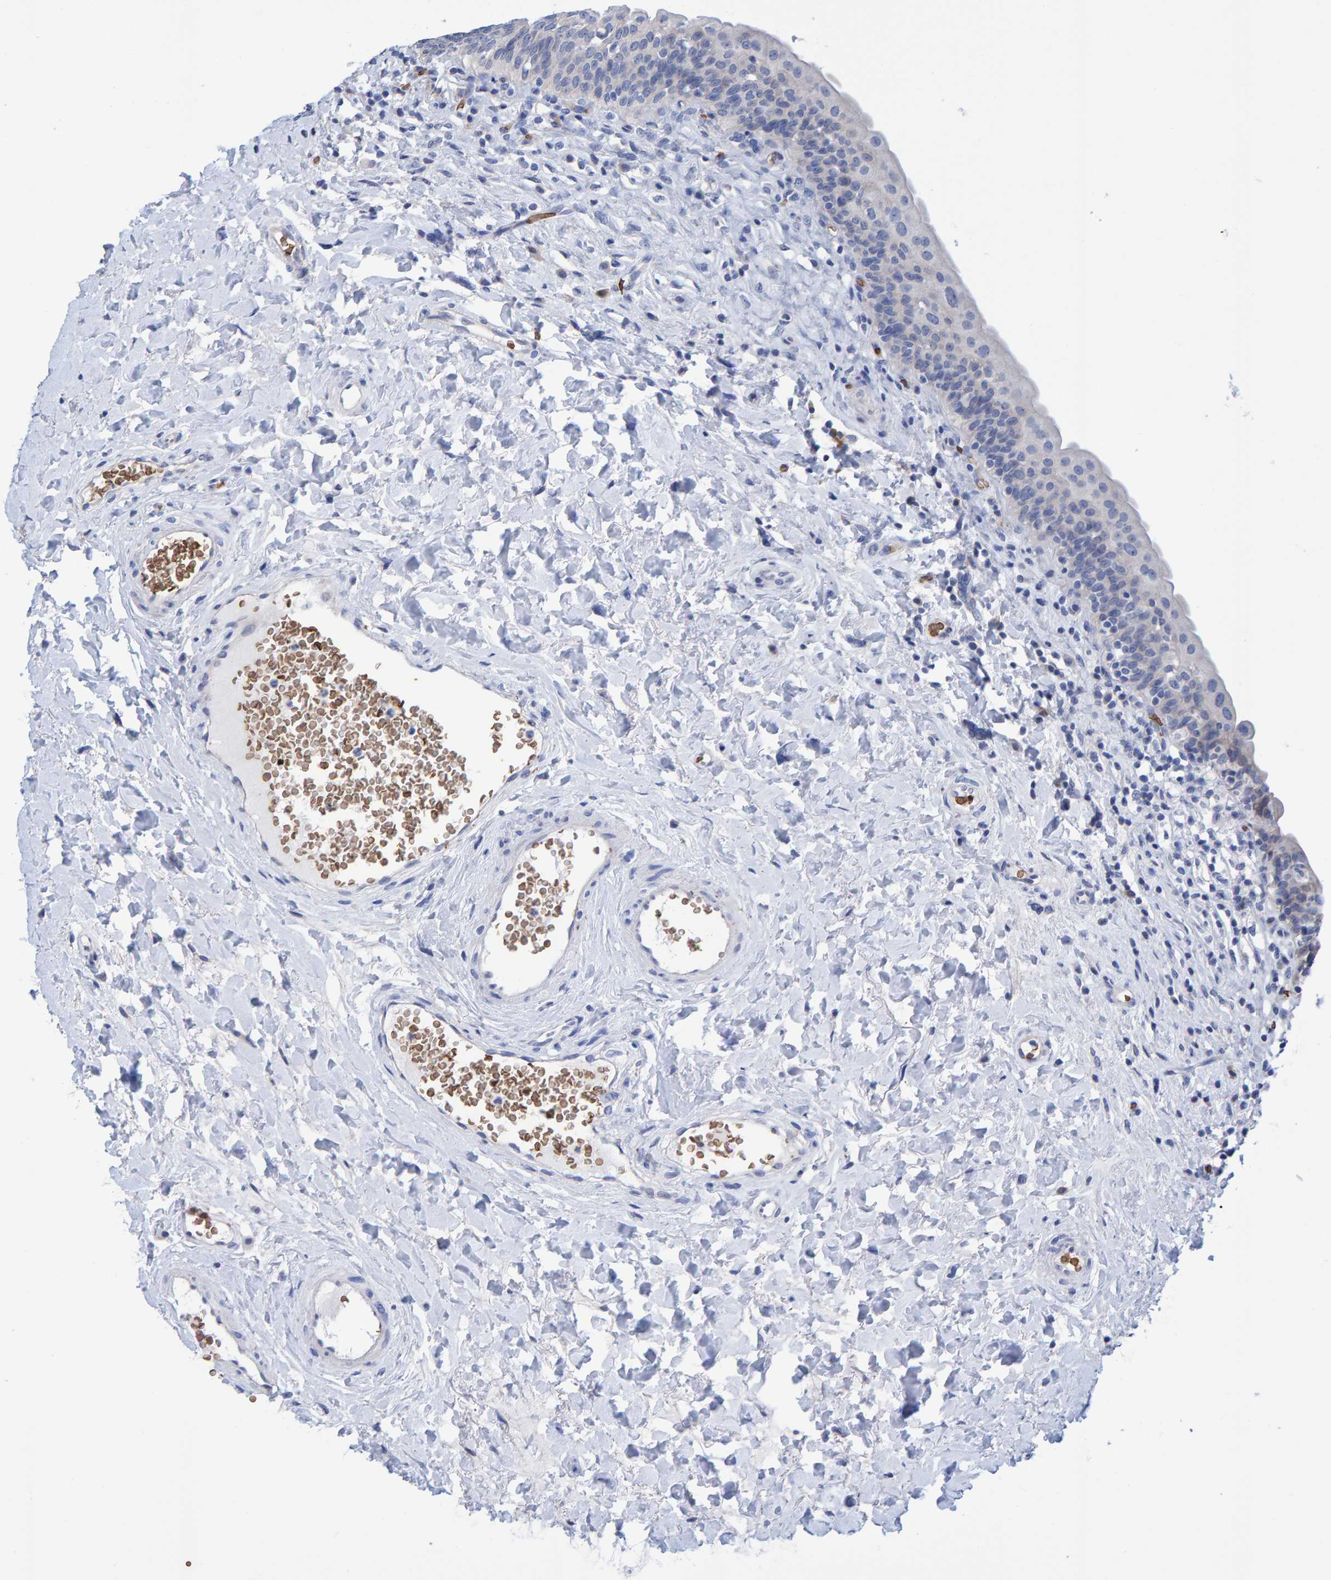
{"staining": {"intensity": "weak", "quantity": "<25%", "location": "cytoplasmic/membranous"}, "tissue": "urinary bladder", "cell_type": "Urothelial cells", "image_type": "normal", "snomed": [{"axis": "morphology", "description": "Normal tissue, NOS"}, {"axis": "topography", "description": "Urinary bladder"}], "caption": "High power microscopy photomicrograph of an IHC micrograph of unremarkable urinary bladder, revealing no significant staining in urothelial cells. The staining is performed using DAB brown chromogen with nuclei counter-stained in using hematoxylin.", "gene": "VPS9D1", "patient": {"sex": "male", "age": 83}}